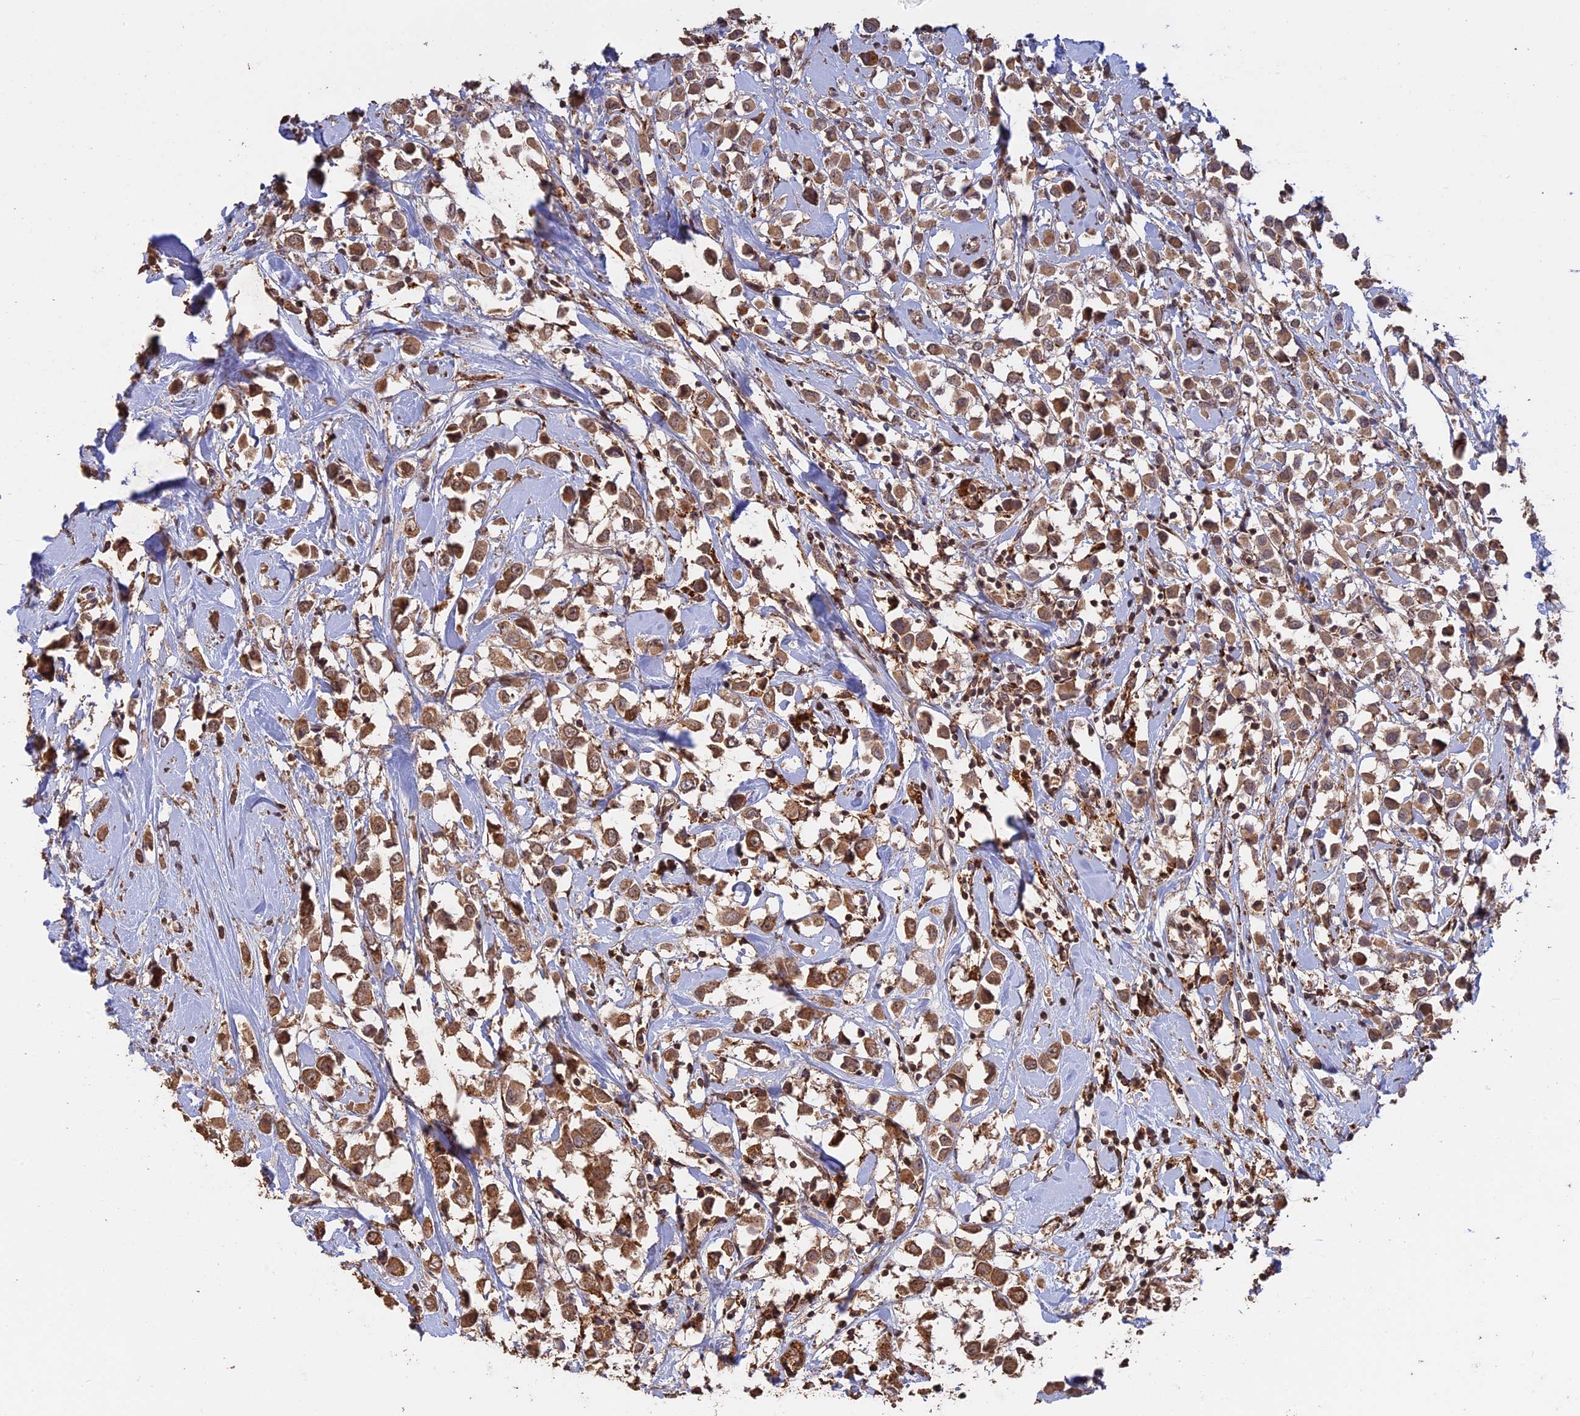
{"staining": {"intensity": "moderate", "quantity": ">75%", "location": "cytoplasmic/membranous,nuclear"}, "tissue": "breast cancer", "cell_type": "Tumor cells", "image_type": "cancer", "snomed": [{"axis": "morphology", "description": "Duct carcinoma"}, {"axis": "topography", "description": "Breast"}], "caption": "Immunohistochemistry micrograph of infiltrating ductal carcinoma (breast) stained for a protein (brown), which exhibits medium levels of moderate cytoplasmic/membranous and nuclear expression in about >75% of tumor cells.", "gene": "FAM210B", "patient": {"sex": "female", "age": 61}}